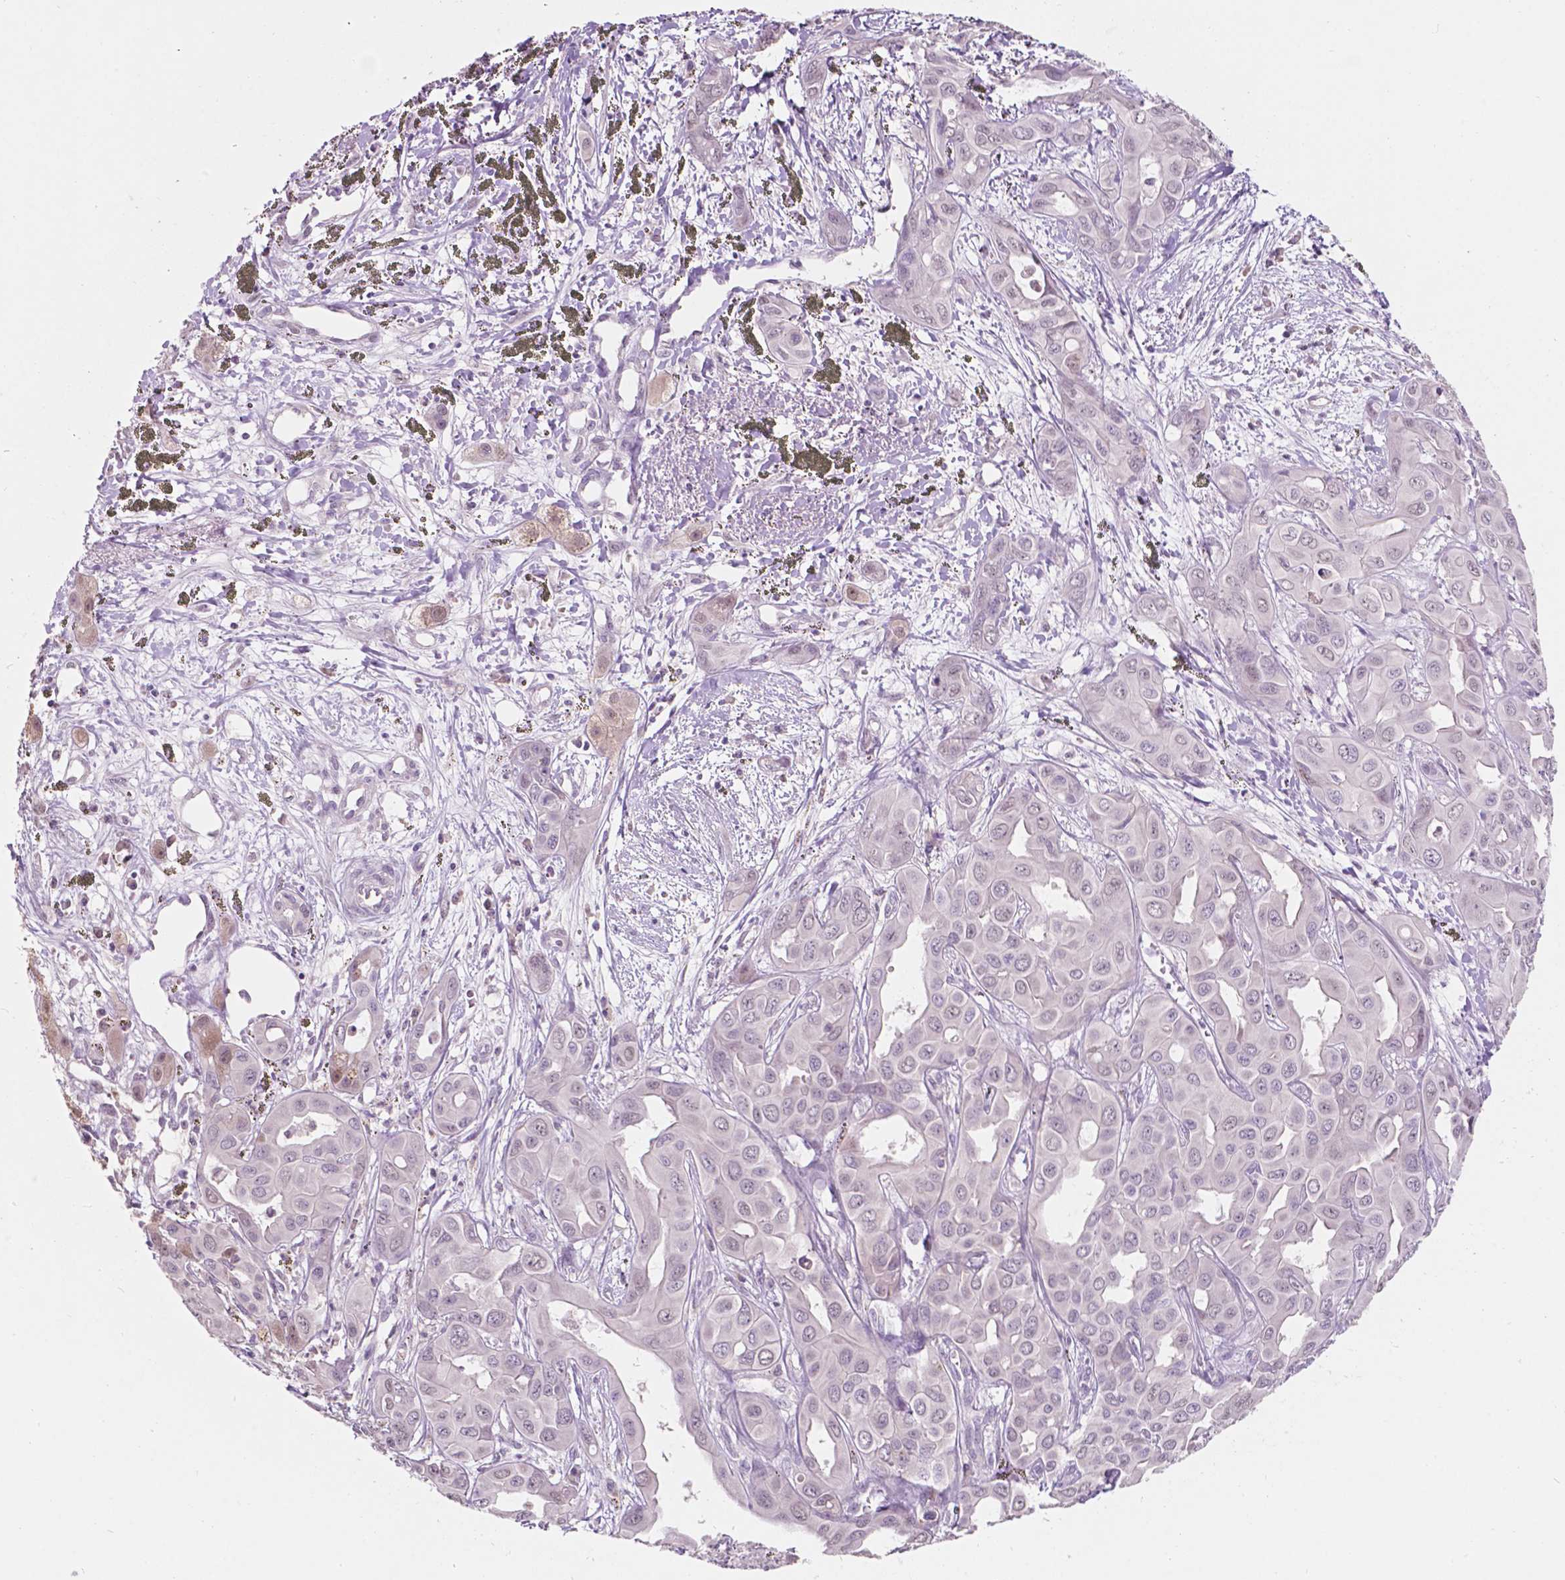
{"staining": {"intensity": "negative", "quantity": "none", "location": "none"}, "tissue": "liver cancer", "cell_type": "Tumor cells", "image_type": "cancer", "snomed": [{"axis": "morphology", "description": "Cholangiocarcinoma"}, {"axis": "topography", "description": "Liver"}], "caption": "The image exhibits no significant staining in tumor cells of liver cancer.", "gene": "TM6SF2", "patient": {"sex": "female", "age": 60}}